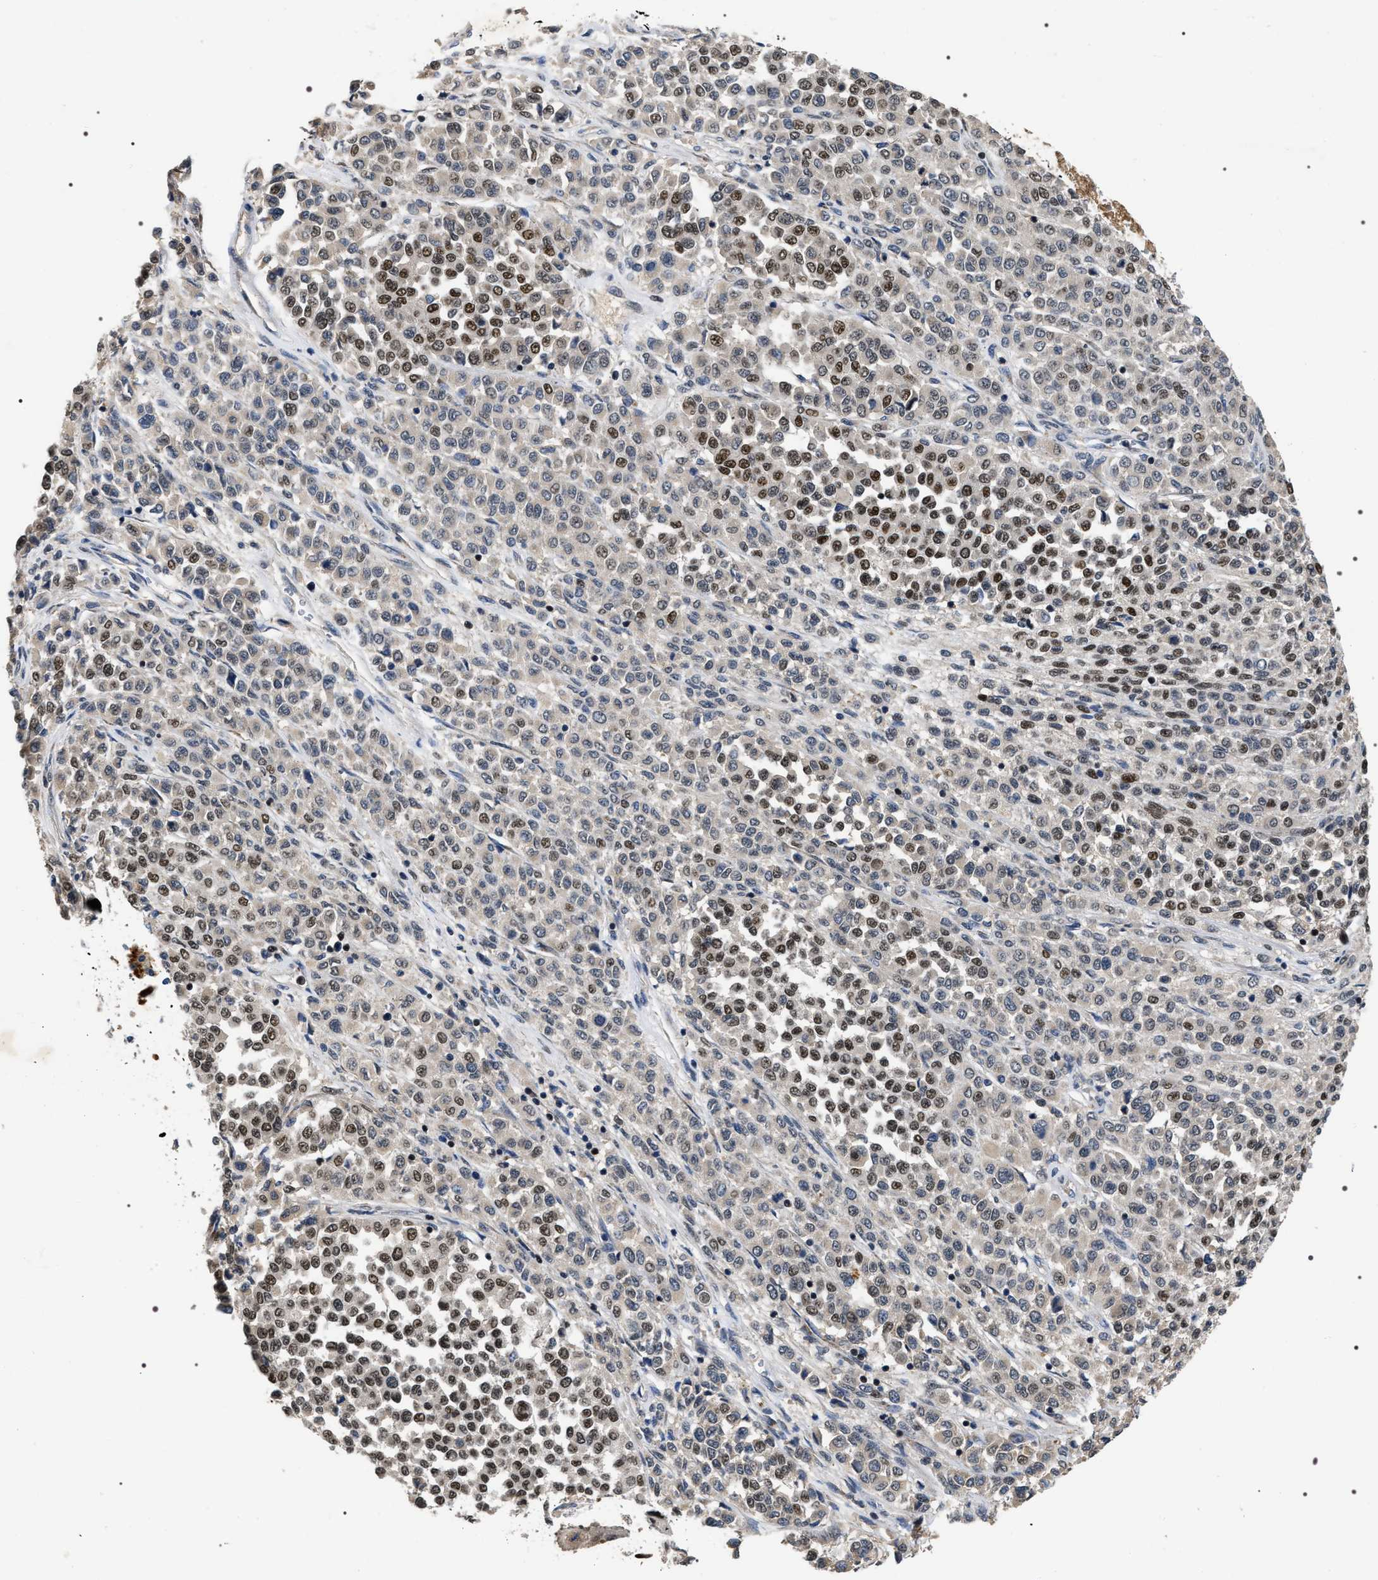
{"staining": {"intensity": "moderate", "quantity": "25%-75%", "location": "nuclear"}, "tissue": "melanoma", "cell_type": "Tumor cells", "image_type": "cancer", "snomed": [{"axis": "morphology", "description": "Malignant melanoma, Metastatic site"}, {"axis": "topography", "description": "Pancreas"}], "caption": "This micrograph demonstrates immunohistochemistry (IHC) staining of human melanoma, with medium moderate nuclear expression in about 25%-75% of tumor cells.", "gene": "C7orf25", "patient": {"sex": "female", "age": 30}}